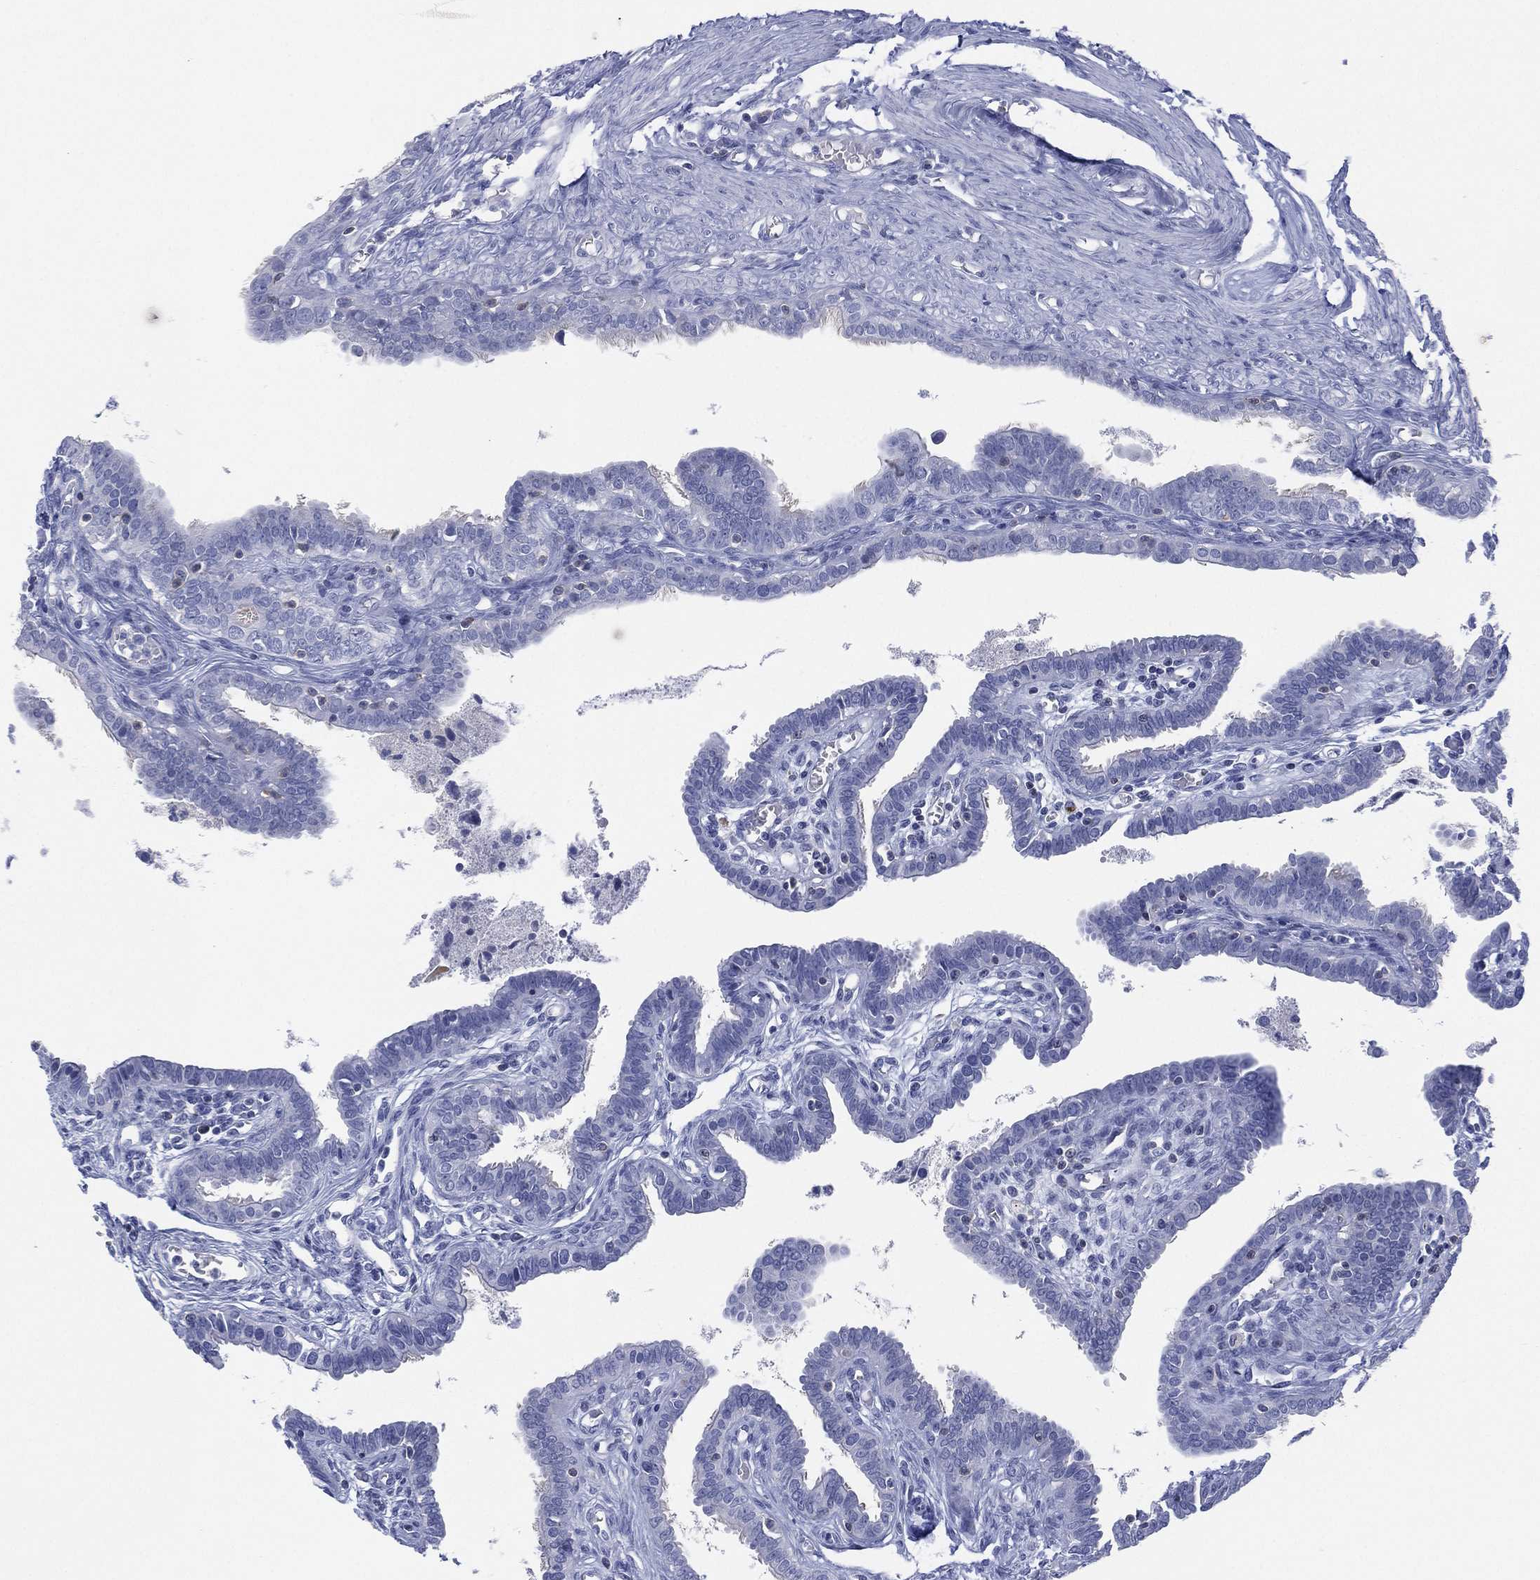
{"staining": {"intensity": "negative", "quantity": "none", "location": "none"}, "tissue": "fallopian tube", "cell_type": "Glandular cells", "image_type": "normal", "snomed": [{"axis": "morphology", "description": "Normal tissue, NOS"}, {"axis": "morphology", "description": "Carcinoma, endometroid"}, {"axis": "topography", "description": "Fallopian tube"}, {"axis": "topography", "description": "Ovary"}], "caption": "Immunohistochemistry (IHC) of benign fallopian tube demonstrates no staining in glandular cells.", "gene": "SEPTIN1", "patient": {"sex": "female", "age": 42}}